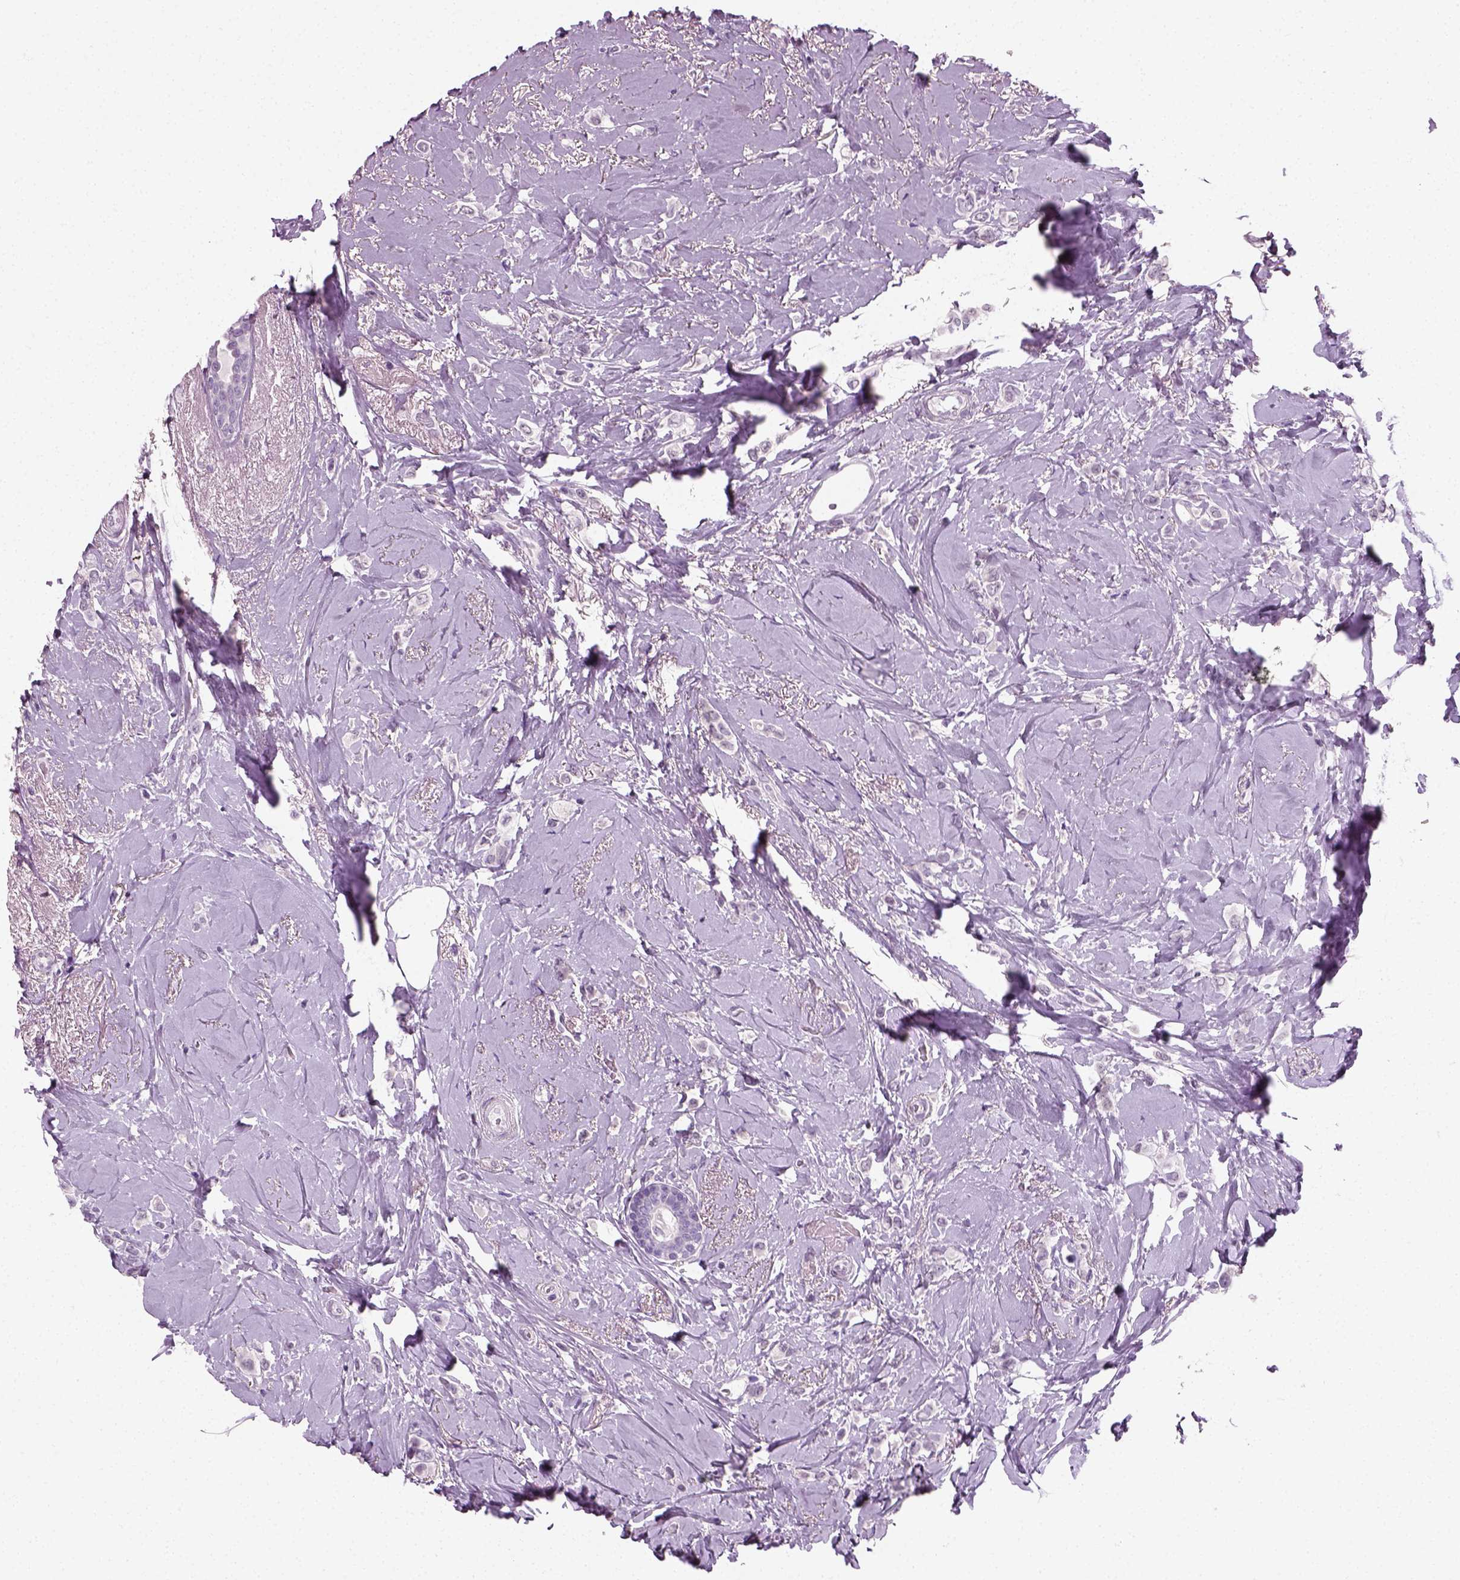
{"staining": {"intensity": "negative", "quantity": "none", "location": "none"}, "tissue": "breast cancer", "cell_type": "Tumor cells", "image_type": "cancer", "snomed": [{"axis": "morphology", "description": "Lobular carcinoma"}, {"axis": "topography", "description": "Breast"}], "caption": "Tumor cells show no significant positivity in lobular carcinoma (breast).", "gene": "SPATA31E1", "patient": {"sex": "female", "age": 66}}